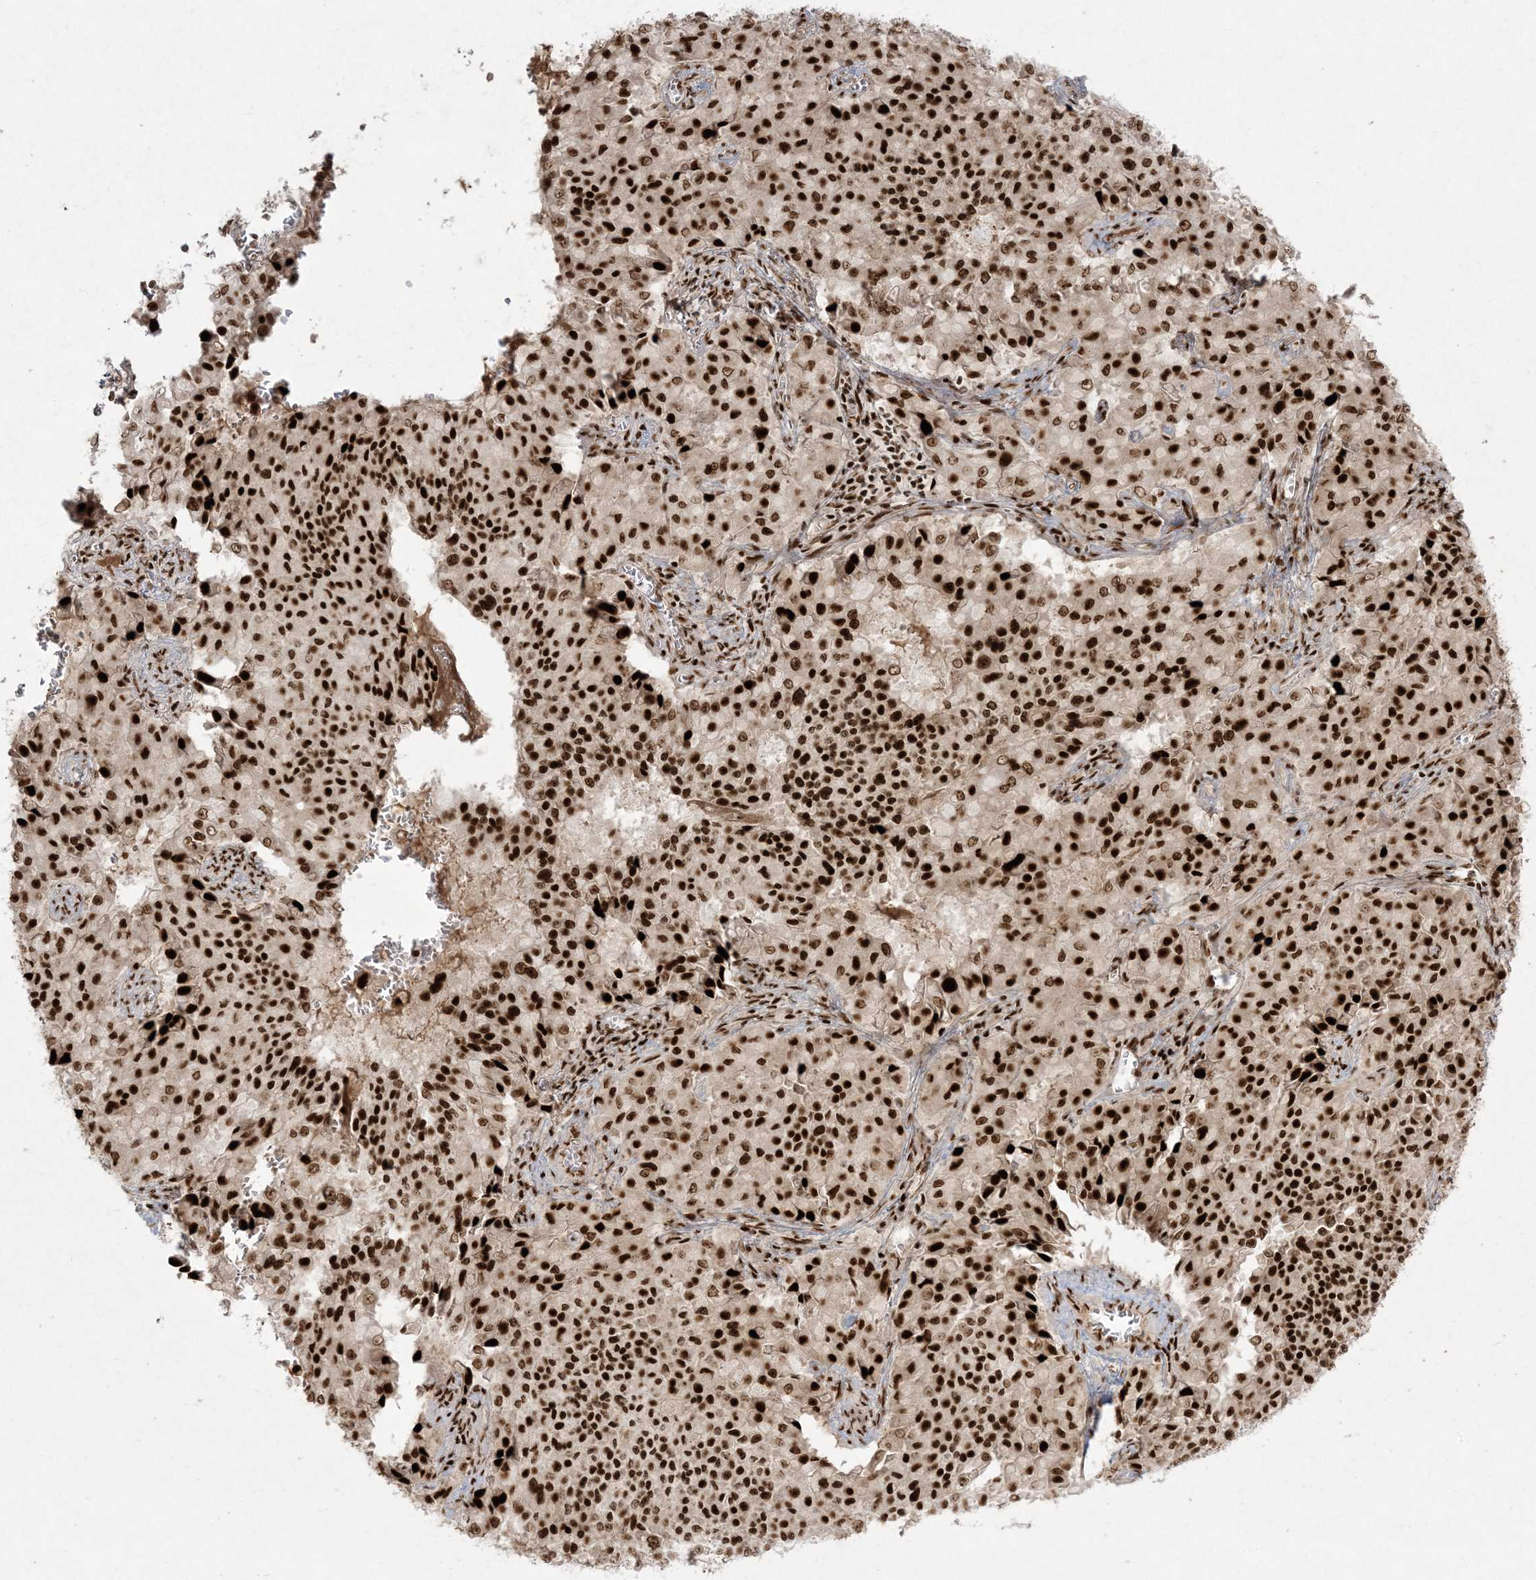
{"staining": {"intensity": "strong", "quantity": ">75%", "location": "nuclear"}, "tissue": "pancreatic cancer", "cell_type": "Tumor cells", "image_type": "cancer", "snomed": [{"axis": "morphology", "description": "Adenocarcinoma, NOS"}, {"axis": "topography", "description": "Pancreas"}], "caption": "Pancreatic cancer stained for a protein displays strong nuclear positivity in tumor cells.", "gene": "RBM10", "patient": {"sex": "male", "age": 65}}